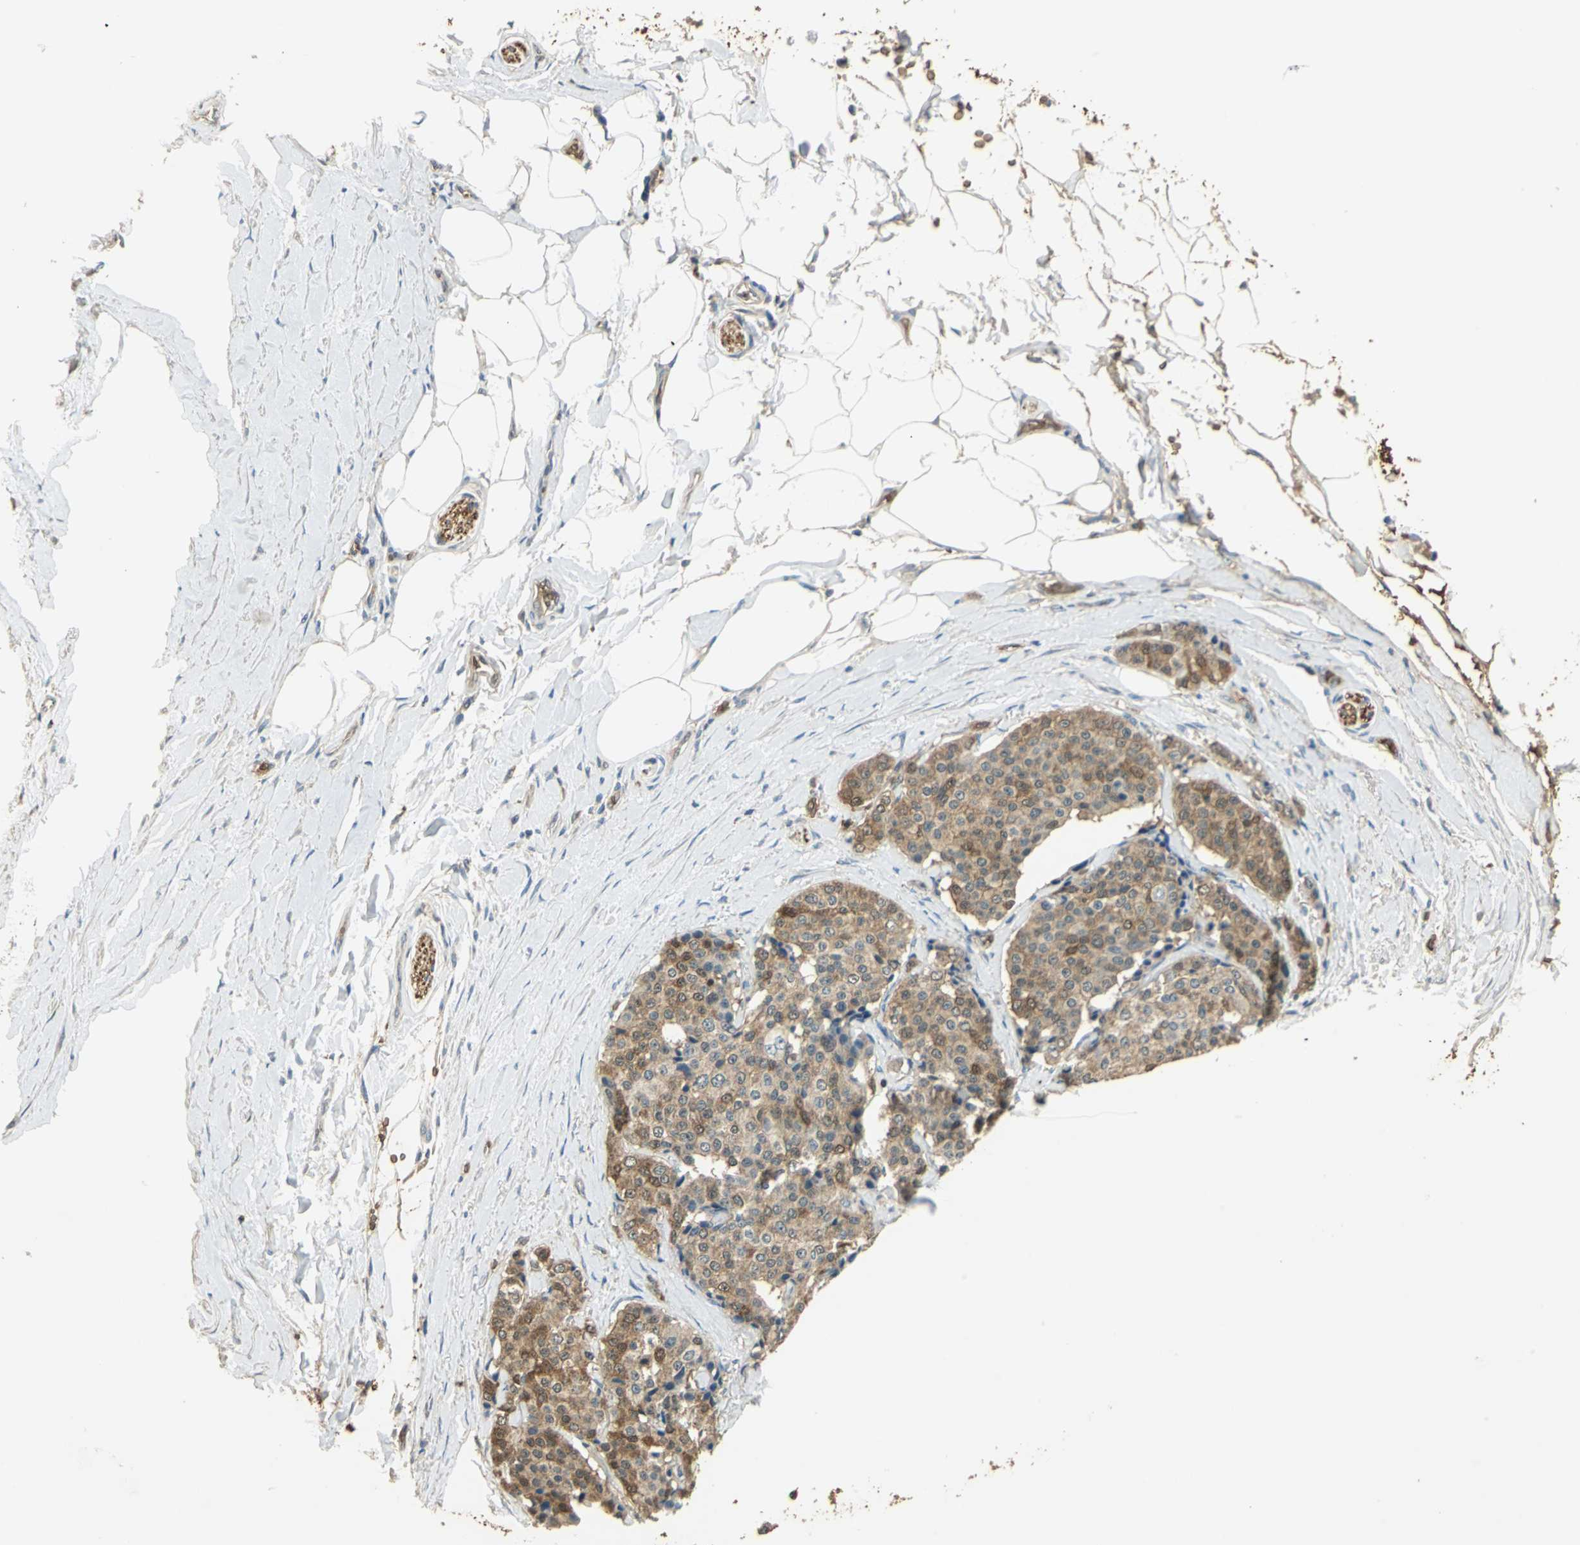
{"staining": {"intensity": "moderate", "quantity": ">75%", "location": "cytoplasmic/membranous,nuclear"}, "tissue": "carcinoid", "cell_type": "Tumor cells", "image_type": "cancer", "snomed": [{"axis": "morphology", "description": "Carcinoid, malignant, NOS"}, {"axis": "topography", "description": "Colon"}], "caption": "Moderate cytoplasmic/membranous and nuclear protein expression is seen in about >75% of tumor cells in carcinoid (malignant).", "gene": "DDAH1", "patient": {"sex": "female", "age": 61}}